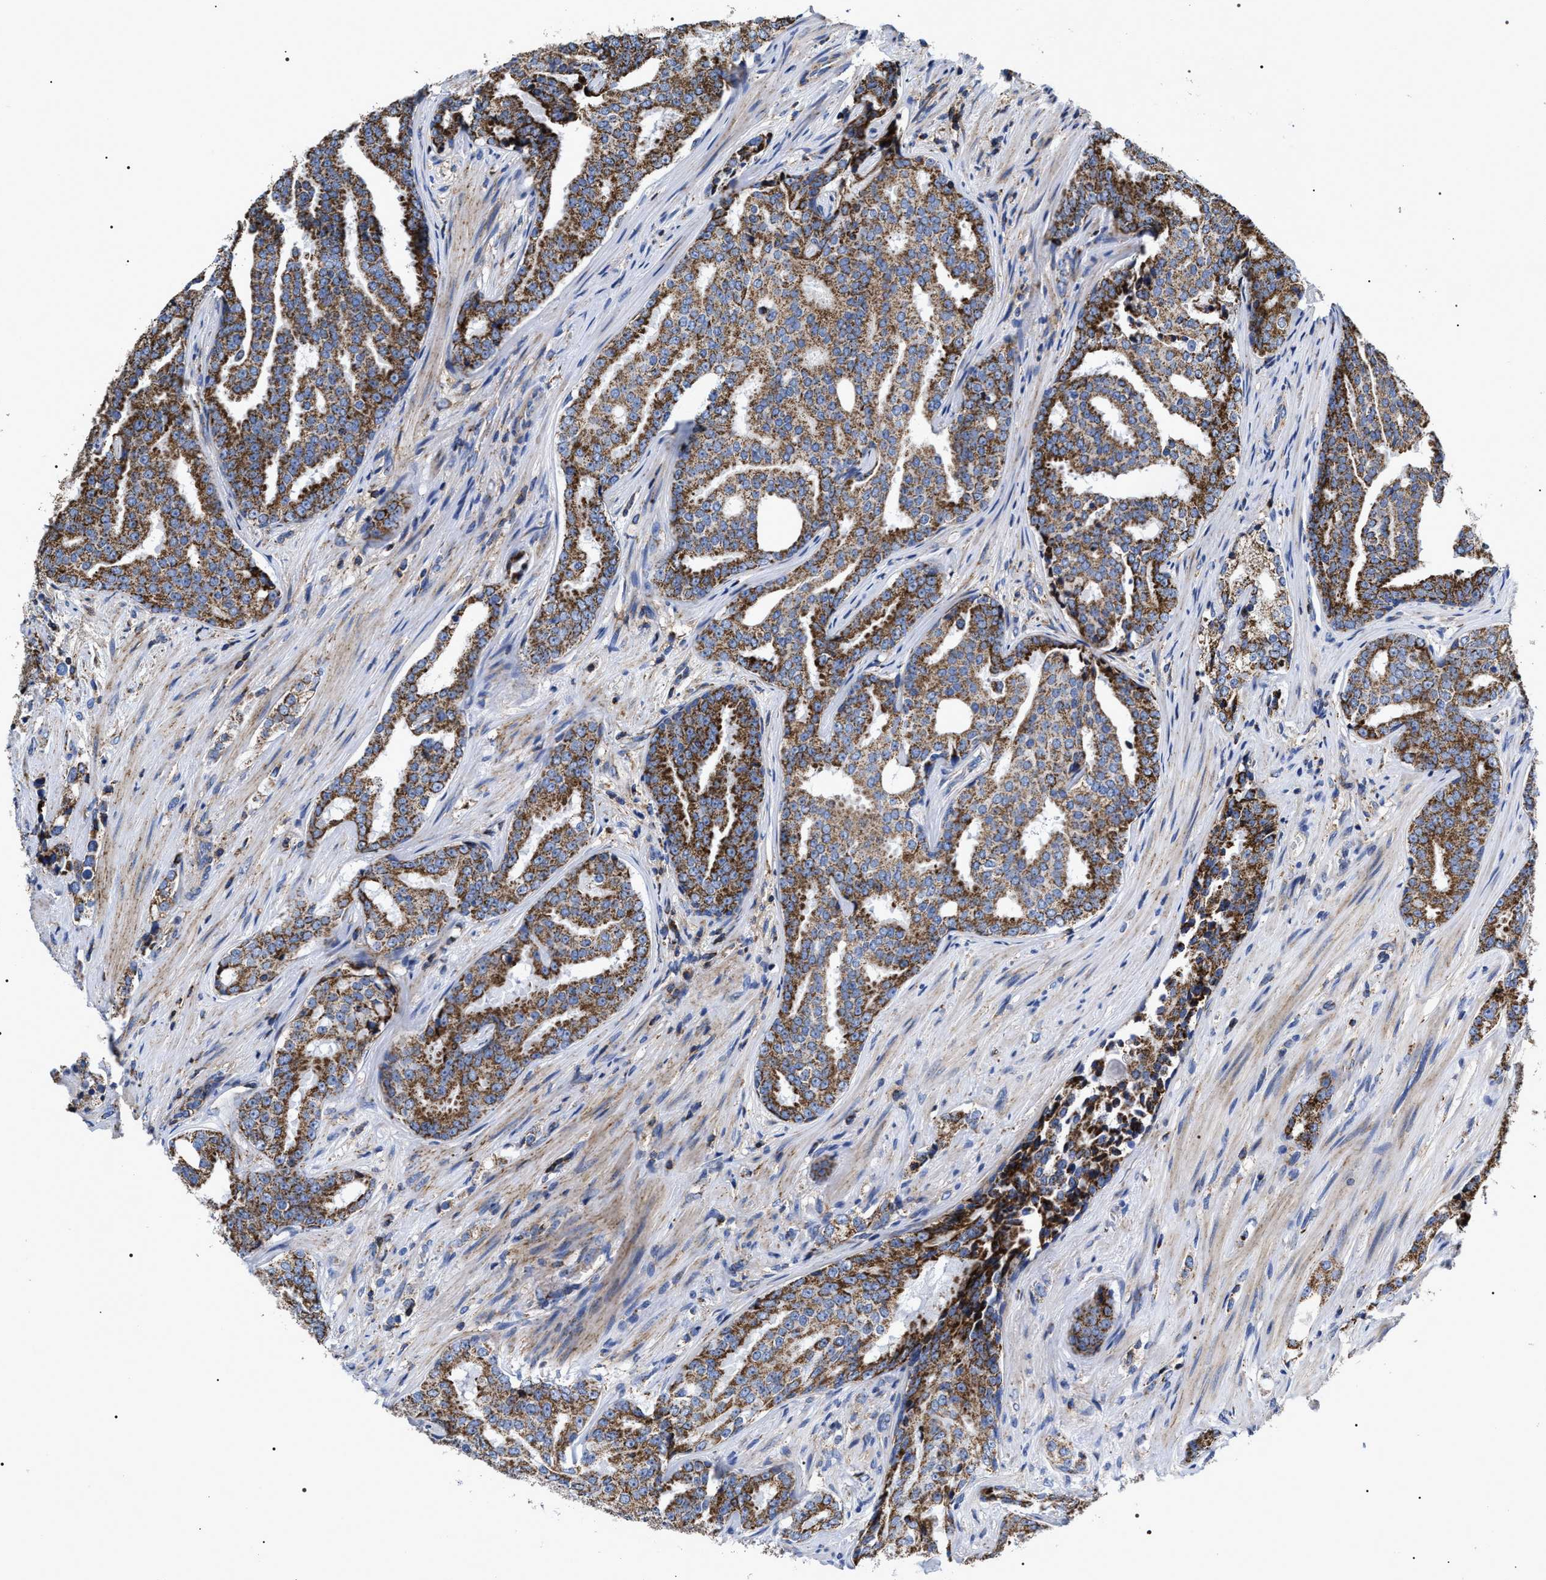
{"staining": {"intensity": "moderate", "quantity": "25%-75%", "location": "cytoplasmic/membranous"}, "tissue": "prostate cancer", "cell_type": "Tumor cells", "image_type": "cancer", "snomed": [{"axis": "morphology", "description": "Adenocarcinoma, High grade"}, {"axis": "topography", "description": "Prostate"}], "caption": "There is medium levels of moderate cytoplasmic/membranous positivity in tumor cells of prostate cancer (high-grade adenocarcinoma), as demonstrated by immunohistochemical staining (brown color).", "gene": "COG5", "patient": {"sex": "male", "age": 71}}